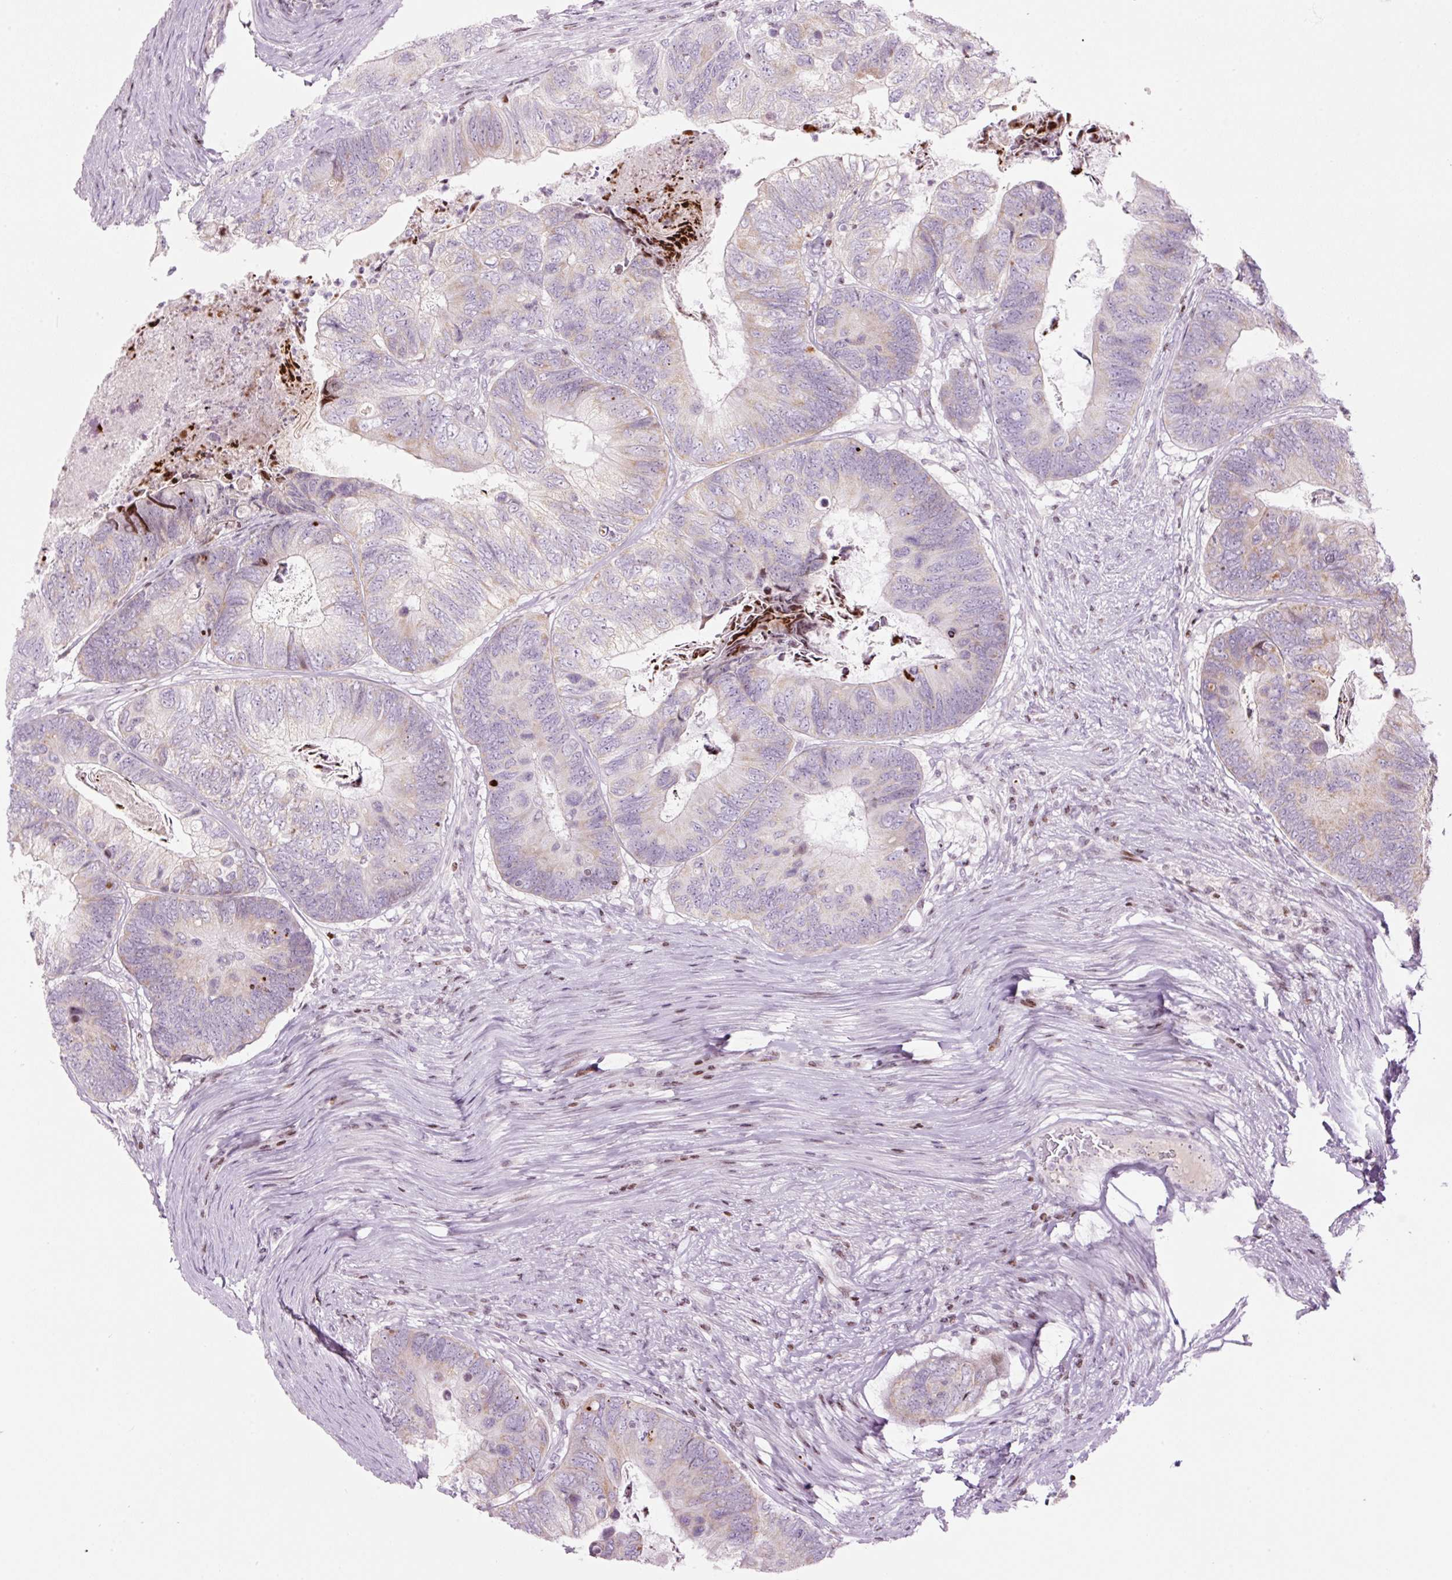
{"staining": {"intensity": "weak", "quantity": "<25%", "location": "cytoplasmic/membranous"}, "tissue": "colorectal cancer", "cell_type": "Tumor cells", "image_type": "cancer", "snomed": [{"axis": "morphology", "description": "Adenocarcinoma, NOS"}, {"axis": "topography", "description": "Colon"}], "caption": "Tumor cells are negative for brown protein staining in colorectal cancer (adenocarcinoma).", "gene": "TMEM177", "patient": {"sex": "female", "age": 67}}